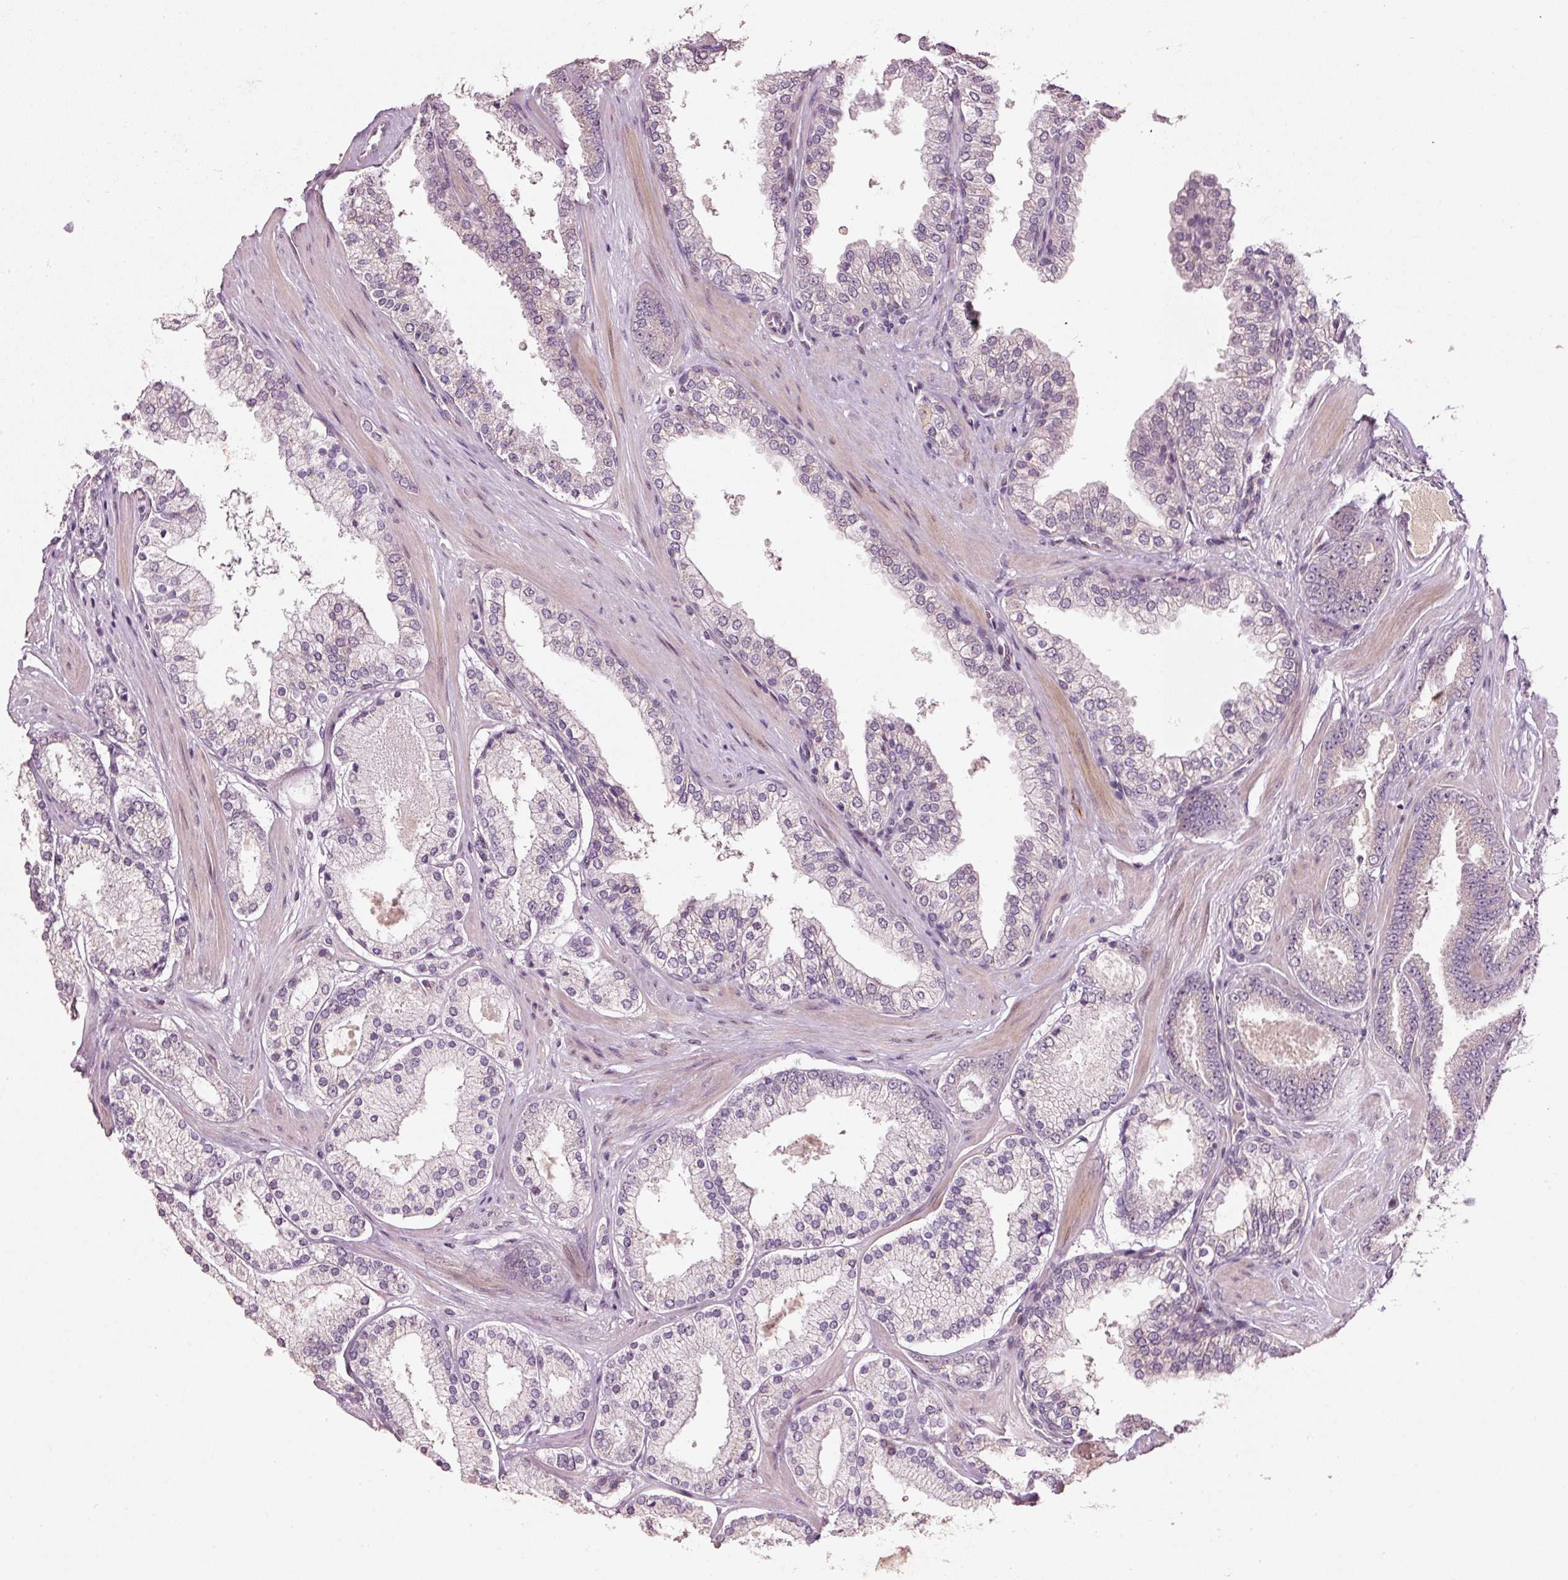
{"staining": {"intensity": "negative", "quantity": "none", "location": "none"}, "tissue": "prostate cancer", "cell_type": "Tumor cells", "image_type": "cancer", "snomed": [{"axis": "morphology", "description": "Adenocarcinoma, Low grade"}, {"axis": "topography", "description": "Prostate"}], "caption": "Immunohistochemical staining of human prostate cancer (low-grade adenocarcinoma) demonstrates no significant staining in tumor cells.", "gene": "TOB2", "patient": {"sex": "male", "age": 42}}